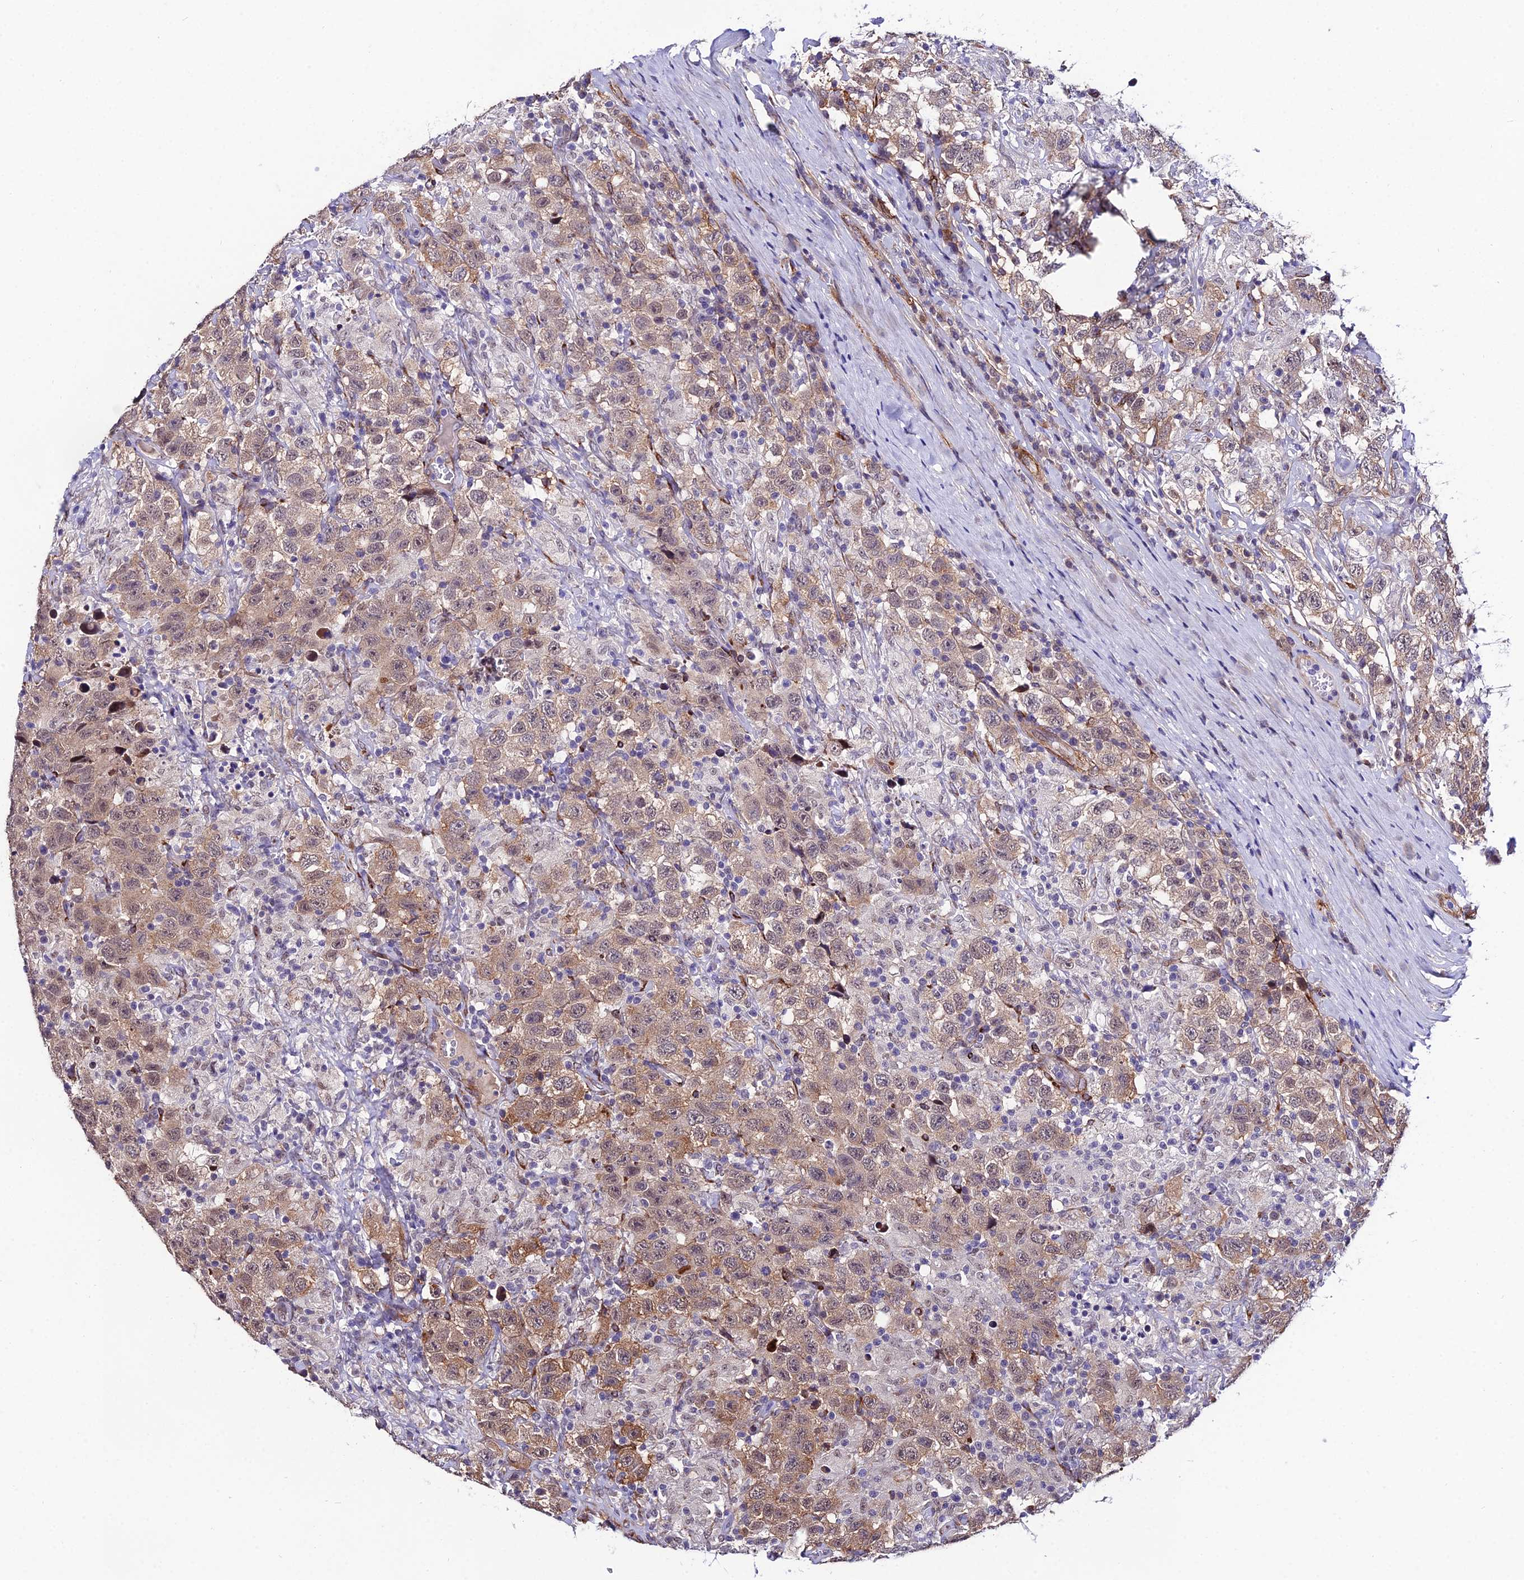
{"staining": {"intensity": "weak", "quantity": "25%-75%", "location": "cytoplasmic/membranous,nuclear"}, "tissue": "testis cancer", "cell_type": "Tumor cells", "image_type": "cancer", "snomed": [{"axis": "morphology", "description": "Seminoma, NOS"}, {"axis": "topography", "description": "Testis"}], "caption": "Seminoma (testis) stained with a brown dye shows weak cytoplasmic/membranous and nuclear positive expression in about 25%-75% of tumor cells.", "gene": "SYT15", "patient": {"sex": "male", "age": 41}}